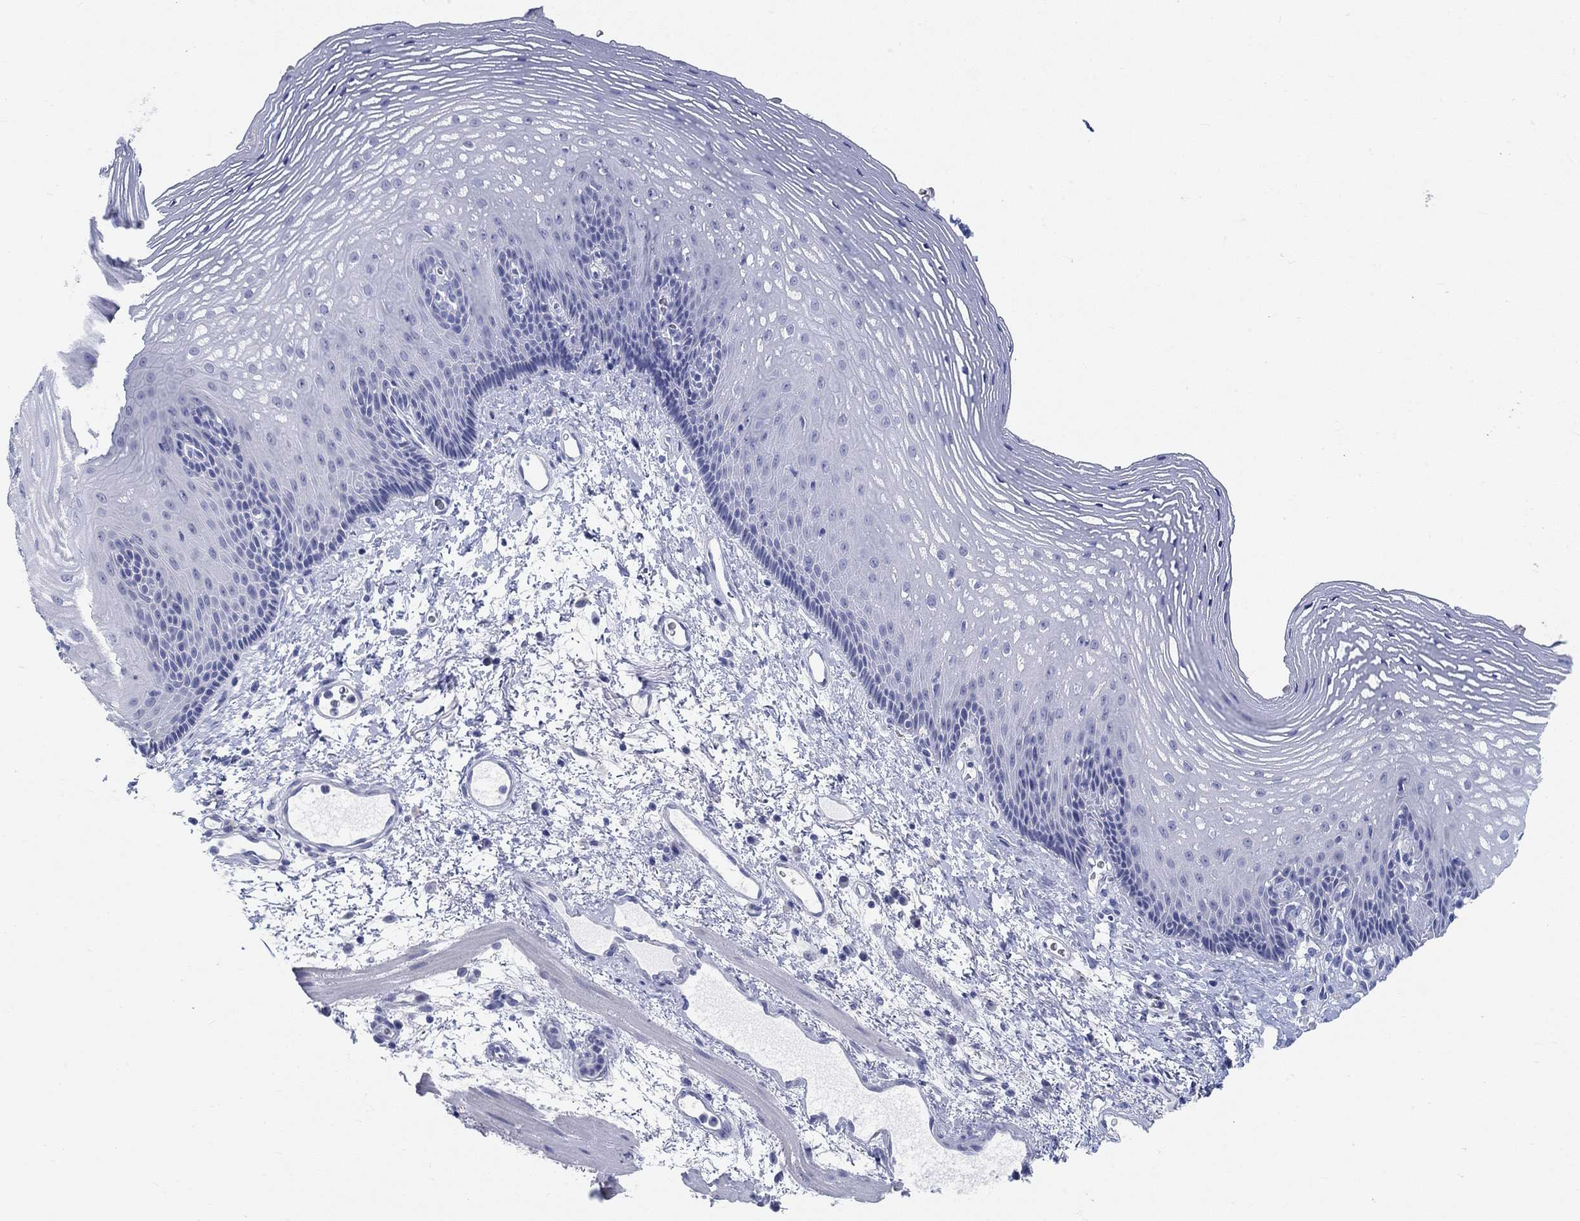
{"staining": {"intensity": "negative", "quantity": "none", "location": "none"}, "tissue": "esophagus", "cell_type": "Squamous epithelial cells", "image_type": "normal", "snomed": [{"axis": "morphology", "description": "Normal tissue, NOS"}, {"axis": "topography", "description": "Esophagus"}], "caption": "This is an IHC micrograph of benign human esophagus. There is no staining in squamous epithelial cells.", "gene": "GRIA3", "patient": {"sex": "male", "age": 76}}